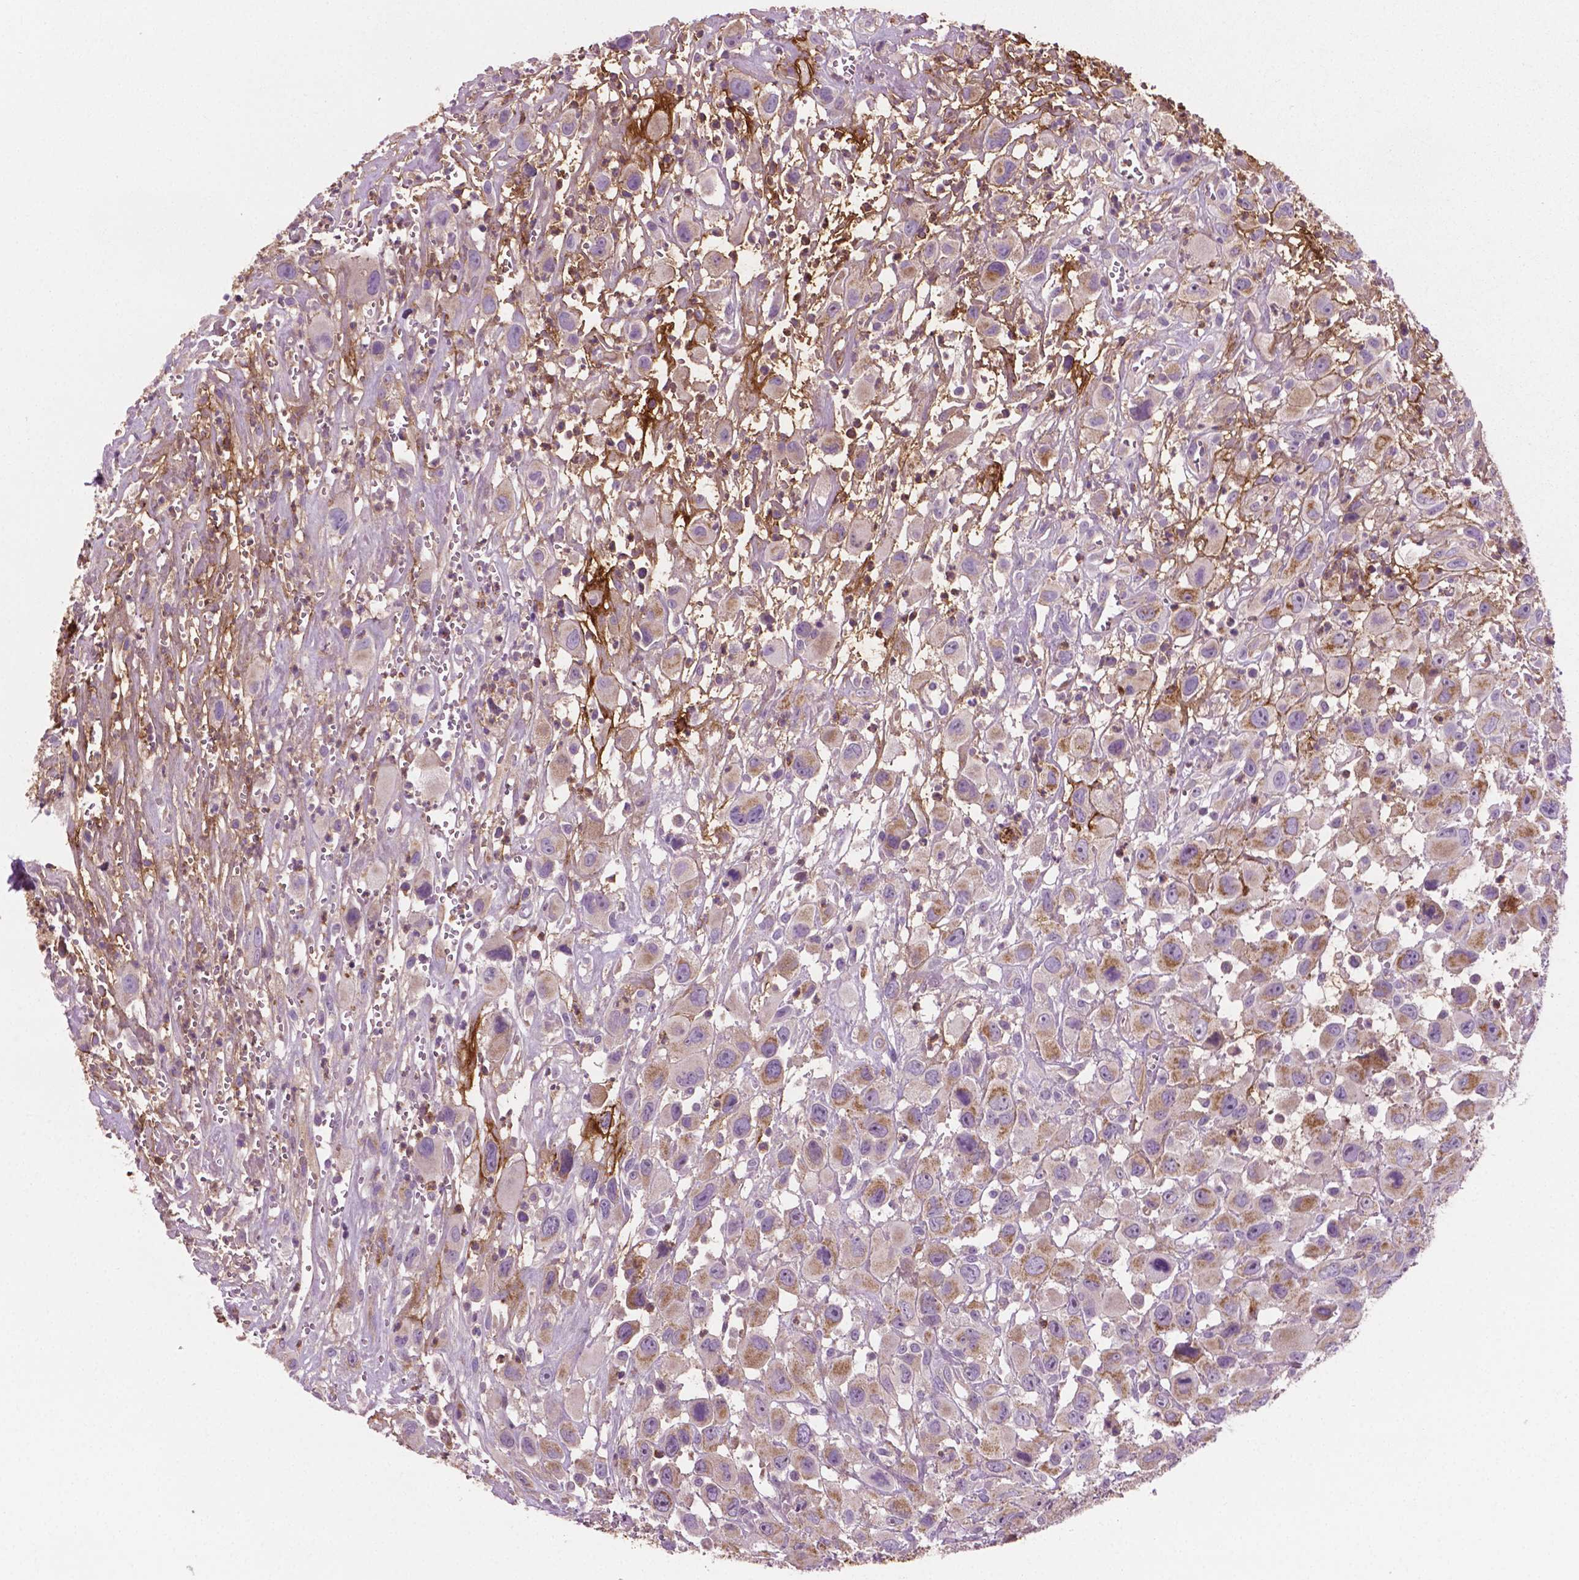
{"staining": {"intensity": "moderate", "quantity": "25%-75%", "location": "cytoplasmic/membranous"}, "tissue": "head and neck cancer", "cell_type": "Tumor cells", "image_type": "cancer", "snomed": [{"axis": "morphology", "description": "Squamous cell carcinoma, NOS"}, {"axis": "morphology", "description": "Squamous cell carcinoma, metastatic, NOS"}, {"axis": "topography", "description": "Oral tissue"}, {"axis": "topography", "description": "Head-Neck"}], "caption": "Human head and neck metastatic squamous cell carcinoma stained with a protein marker exhibits moderate staining in tumor cells.", "gene": "PTX3", "patient": {"sex": "female", "age": 85}}